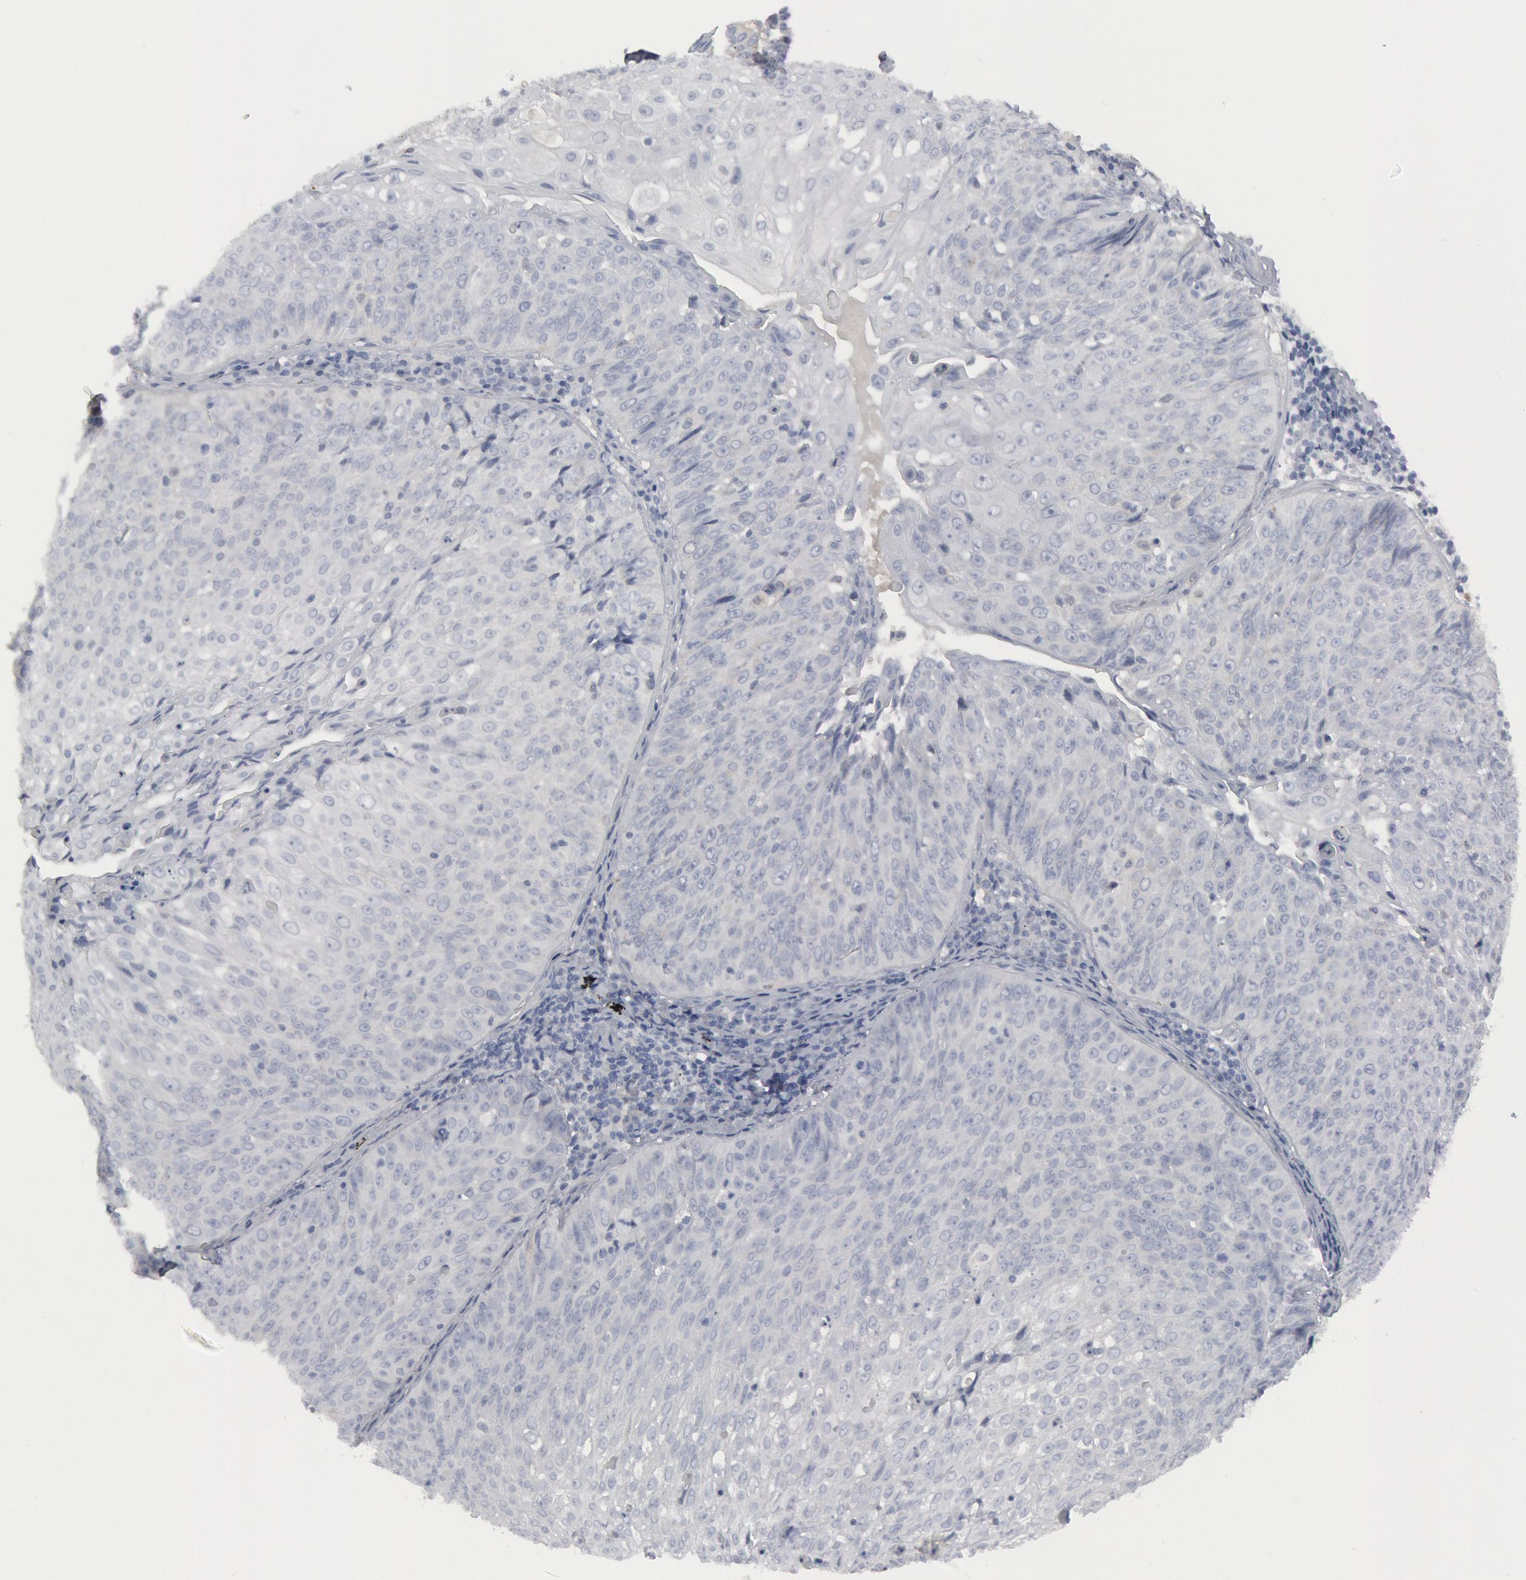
{"staining": {"intensity": "negative", "quantity": "none", "location": "none"}, "tissue": "lung cancer", "cell_type": "Tumor cells", "image_type": "cancer", "snomed": [{"axis": "morphology", "description": "Adenocarcinoma, NOS"}, {"axis": "topography", "description": "Lung"}], "caption": "IHC of lung cancer (adenocarcinoma) exhibits no expression in tumor cells.", "gene": "DMC1", "patient": {"sex": "male", "age": 60}}